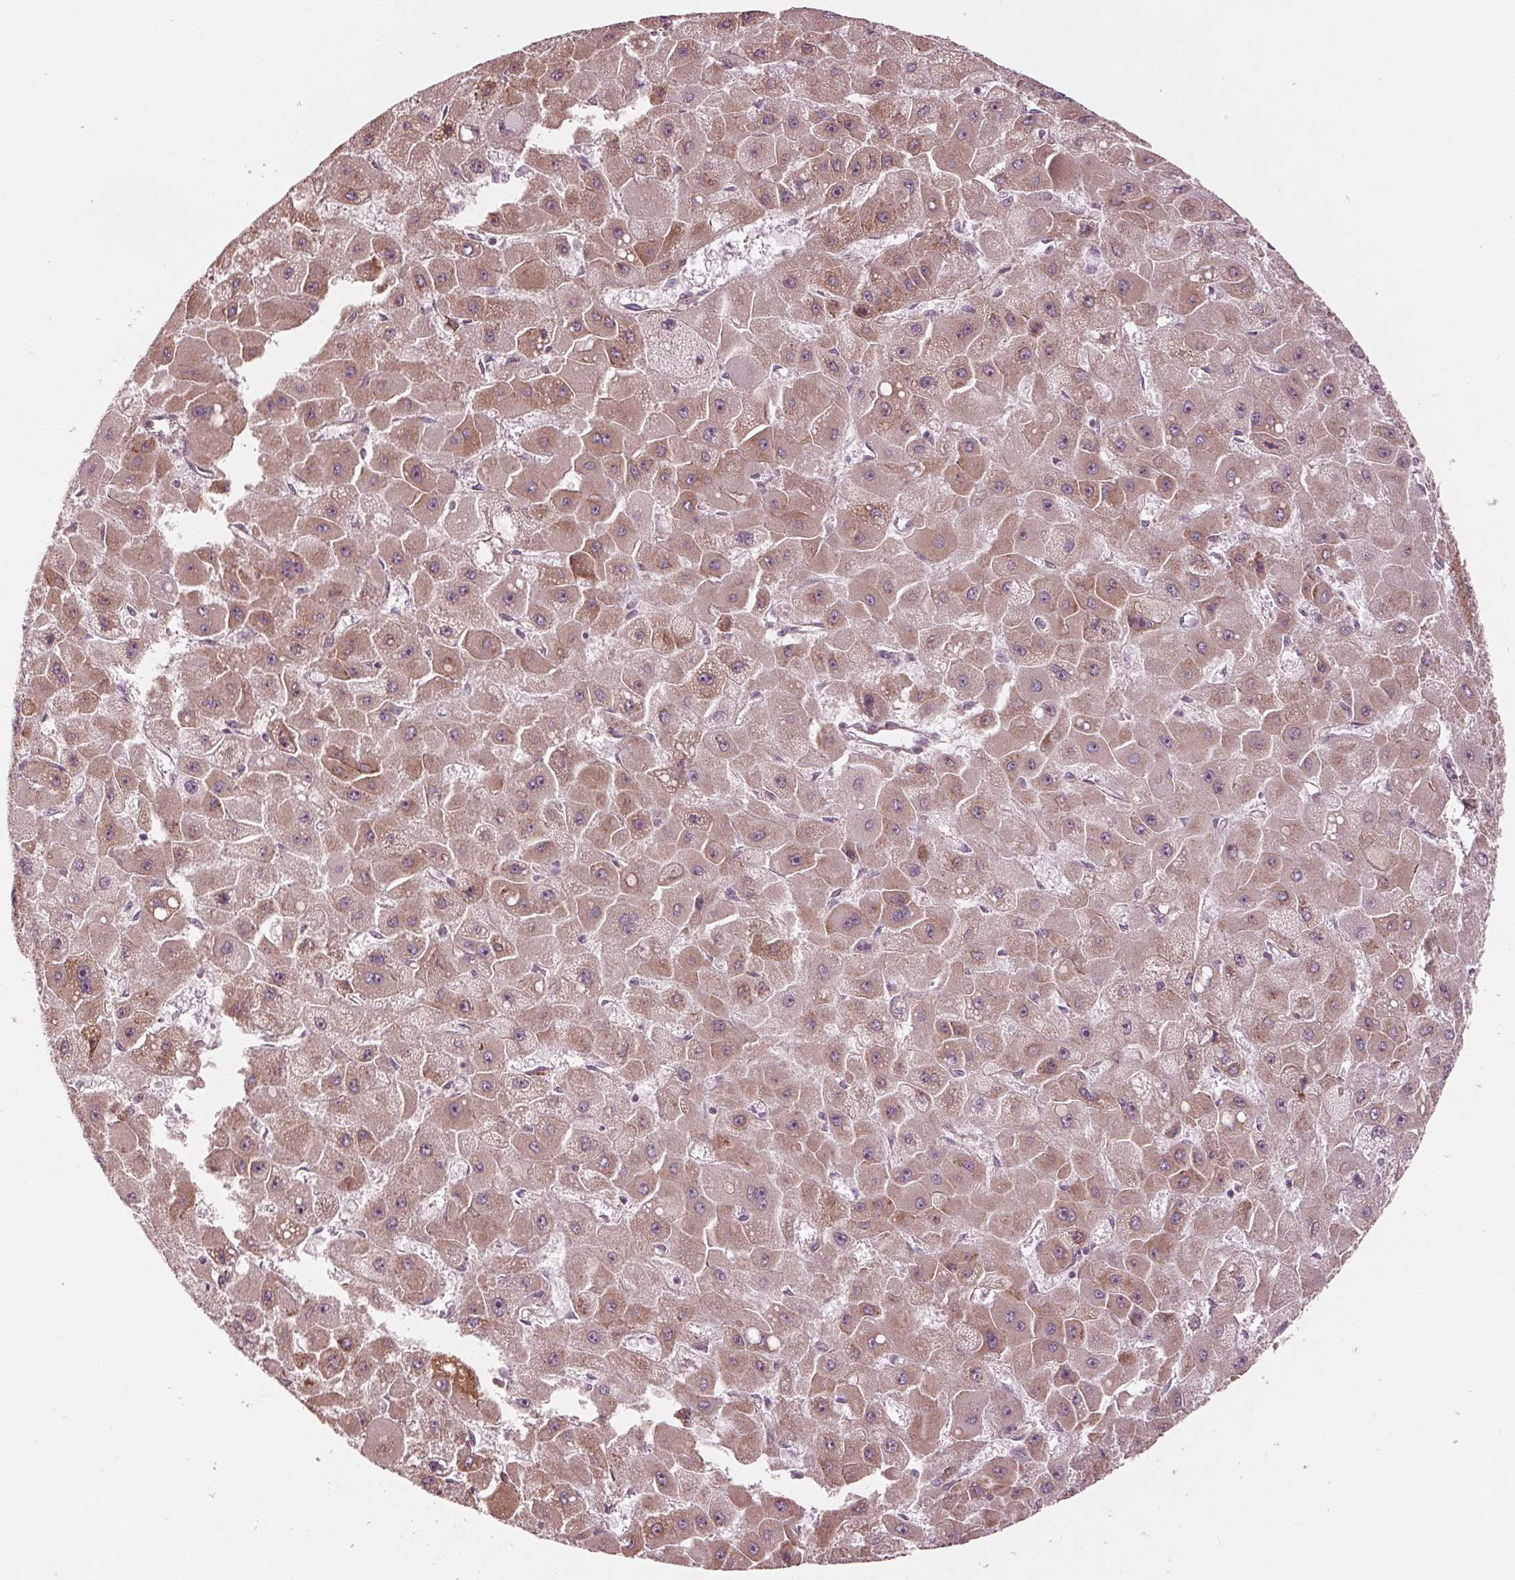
{"staining": {"intensity": "moderate", "quantity": ">75%", "location": "cytoplasmic/membranous"}, "tissue": "liver cancer", "cell_type": "Tumor cells", "image_type": "cancer", "snomed": [{"axis": "morphology", "description": "Carcinoma, Hepatocellular, NOS"}, {"axis": "topography", "description": "Liver"}], "caption": "Immunohistochemical staining of human liver cancer (hepatocellular carcinoma) exhibits medium levels of moderate cytoplasmic/membranous expression in about >75% of tumor cells. (DAB IHC, brown staining for protein, blue staining for nuclei).", "gene": "CMIP", "patient": {"sex": "female", "age": 25}}